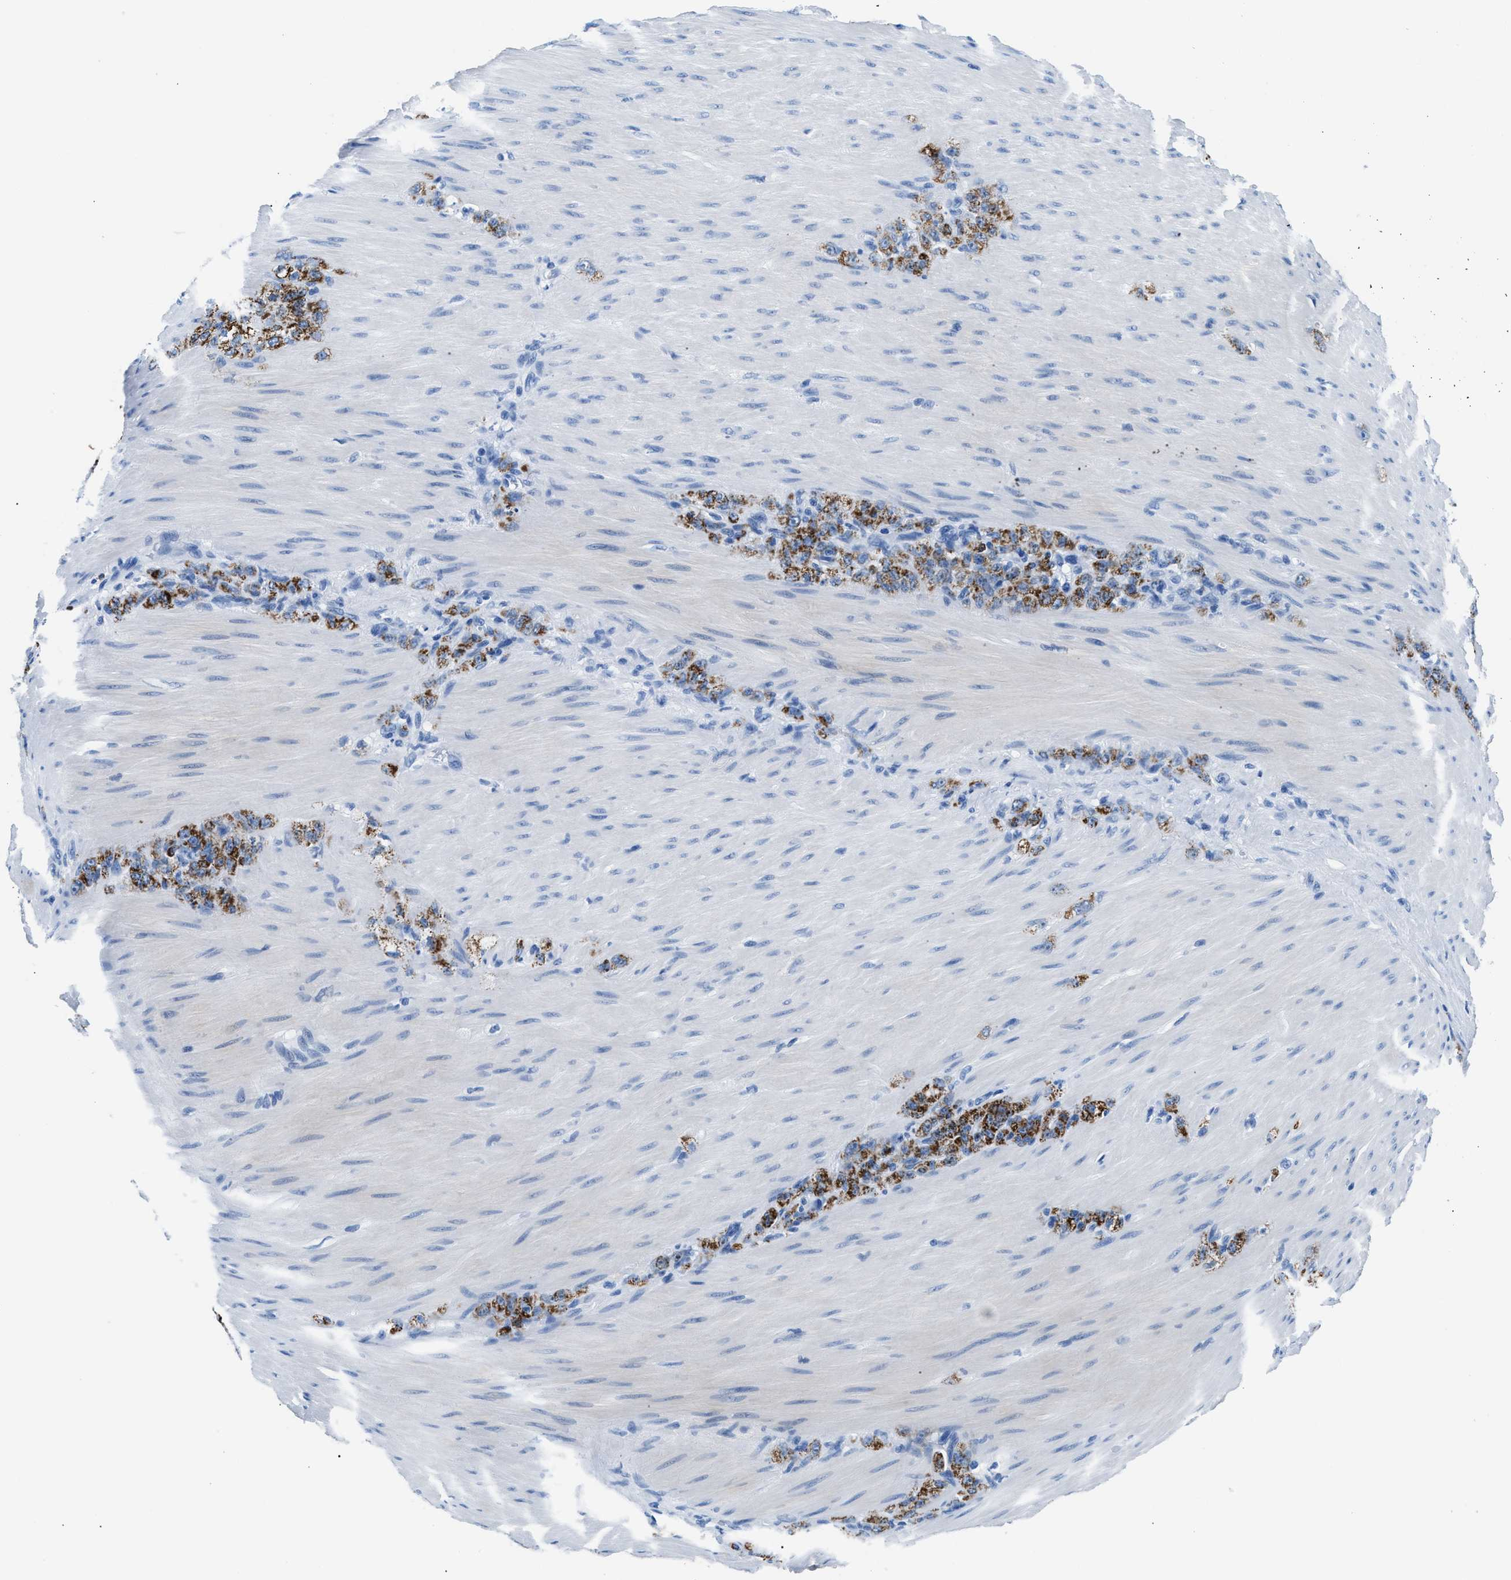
{"staining": {"intensity": "moderate", "quantity": ">75%", "location": "cytoplasmic/membranous"}, "tissue": "stomach cancer", "cell_type": "Tumor cells", "image_type": "cancer", "snomed": [{"axis": "morphology", "description": "Normal tissue, NOS"}, {"axis": "morphology", "description": "Adenocarcinoma, NOS"}, {"axis": "topography", "description": "Stomach"}], "caption": "Approximately >75% of tumor cells in stomach cancer exhibit moderate cytoplasmic/membranous protein staining as visualized by brown immunohistochemical staining.", "gene": "CPS1", "patient": {"sex": "male", "age": 82}}